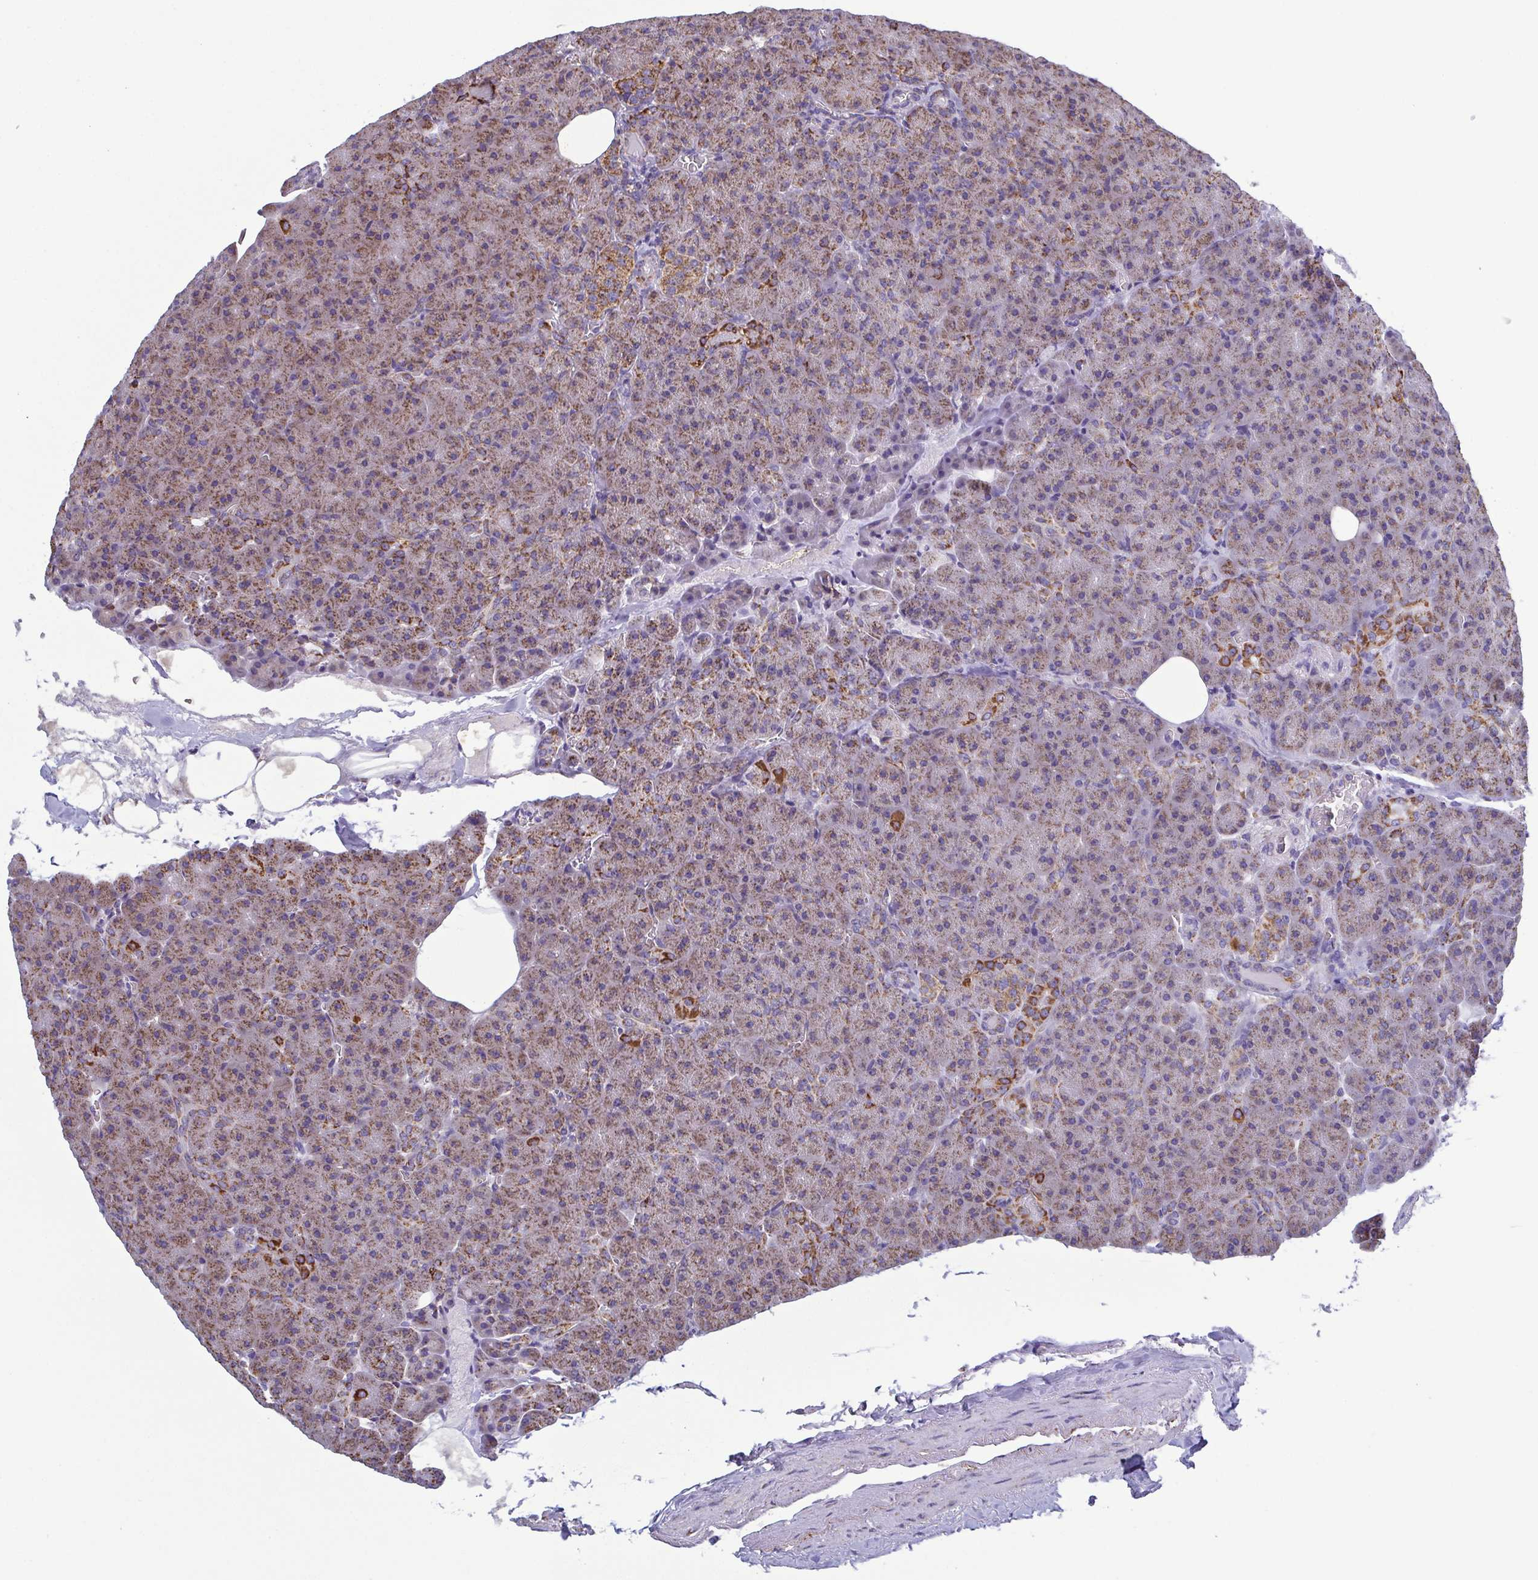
{"staining": {"intensity": "strong", "quantity": ">75%", "location": "cytoplasmic/membranous"}, "tissue": "pancreas", "cell_type": "Exocrine glandular cells", "image_type": "normal", "snomed": [{"axis": "morphology", "description": "Normal tissue, NOS"}, {"axis": "topography", "description": "Pancreas"}], "caption": "The histopathology image shows immunohistochemical staining of unremarkable pancreas. There is strong cytoplasmic/membranous positivity is present in approximately >75% of exocrine glandular cells. Nuclei are stained in blue.", "gene": "CSDE1", "patient": {"sex": "female", "age": 74}}